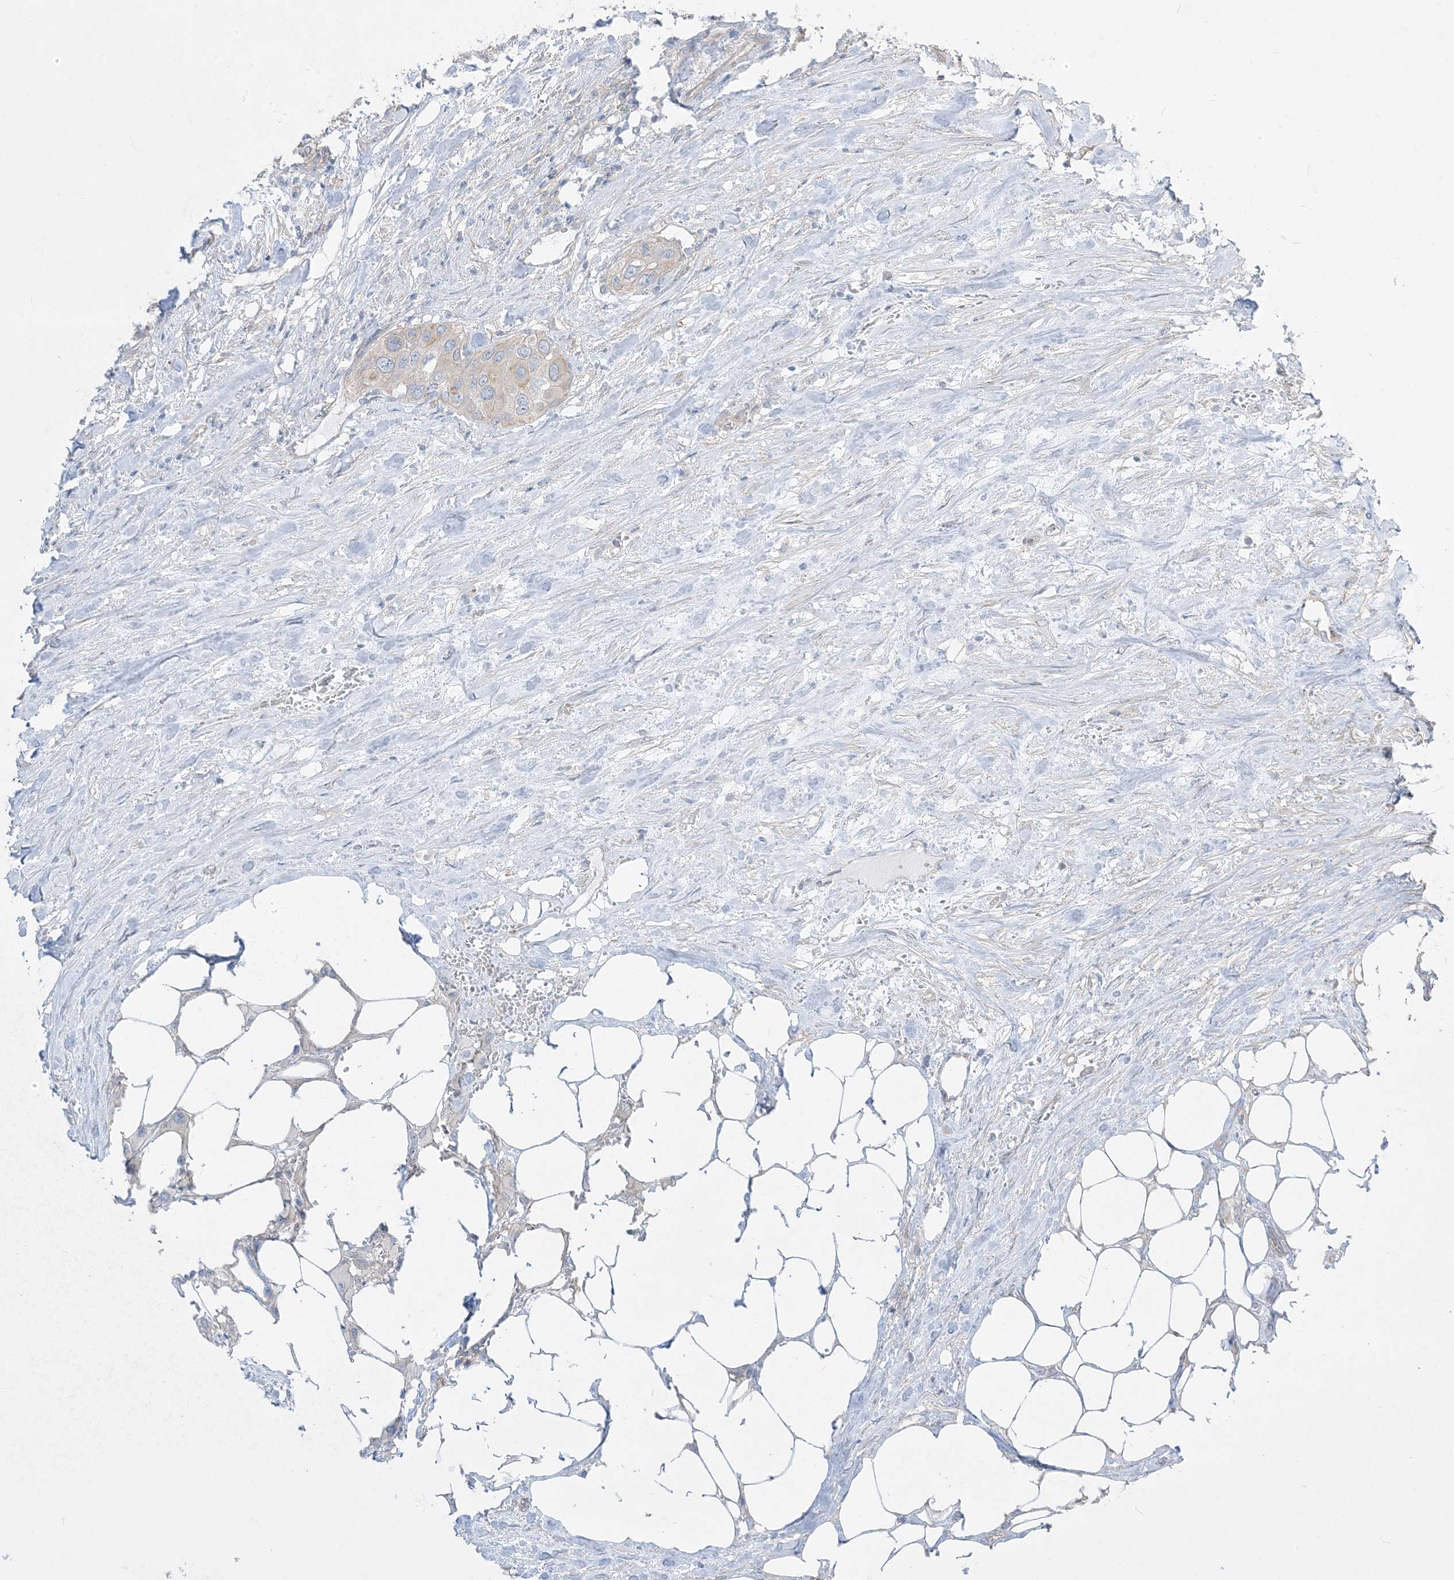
{"staining": {"intensity": "negative", "quantity": "none", "location": "none"}, "tissue": "urothelial cancer", "cell_type": "Tumor cells", "image_type": "cancer", "snomed": [{"axis": "morphology", "description": "Urothelial carcinoma, High grade"}, {"axis": "topography", "description": "Urinary bladder"}], "caption": "Immunohistochemical staining of urothelial cancer shows no significant expression in tumor cells.", "gene": "ARHGEF9", "patient": {"sex": "male", "age": 64}}